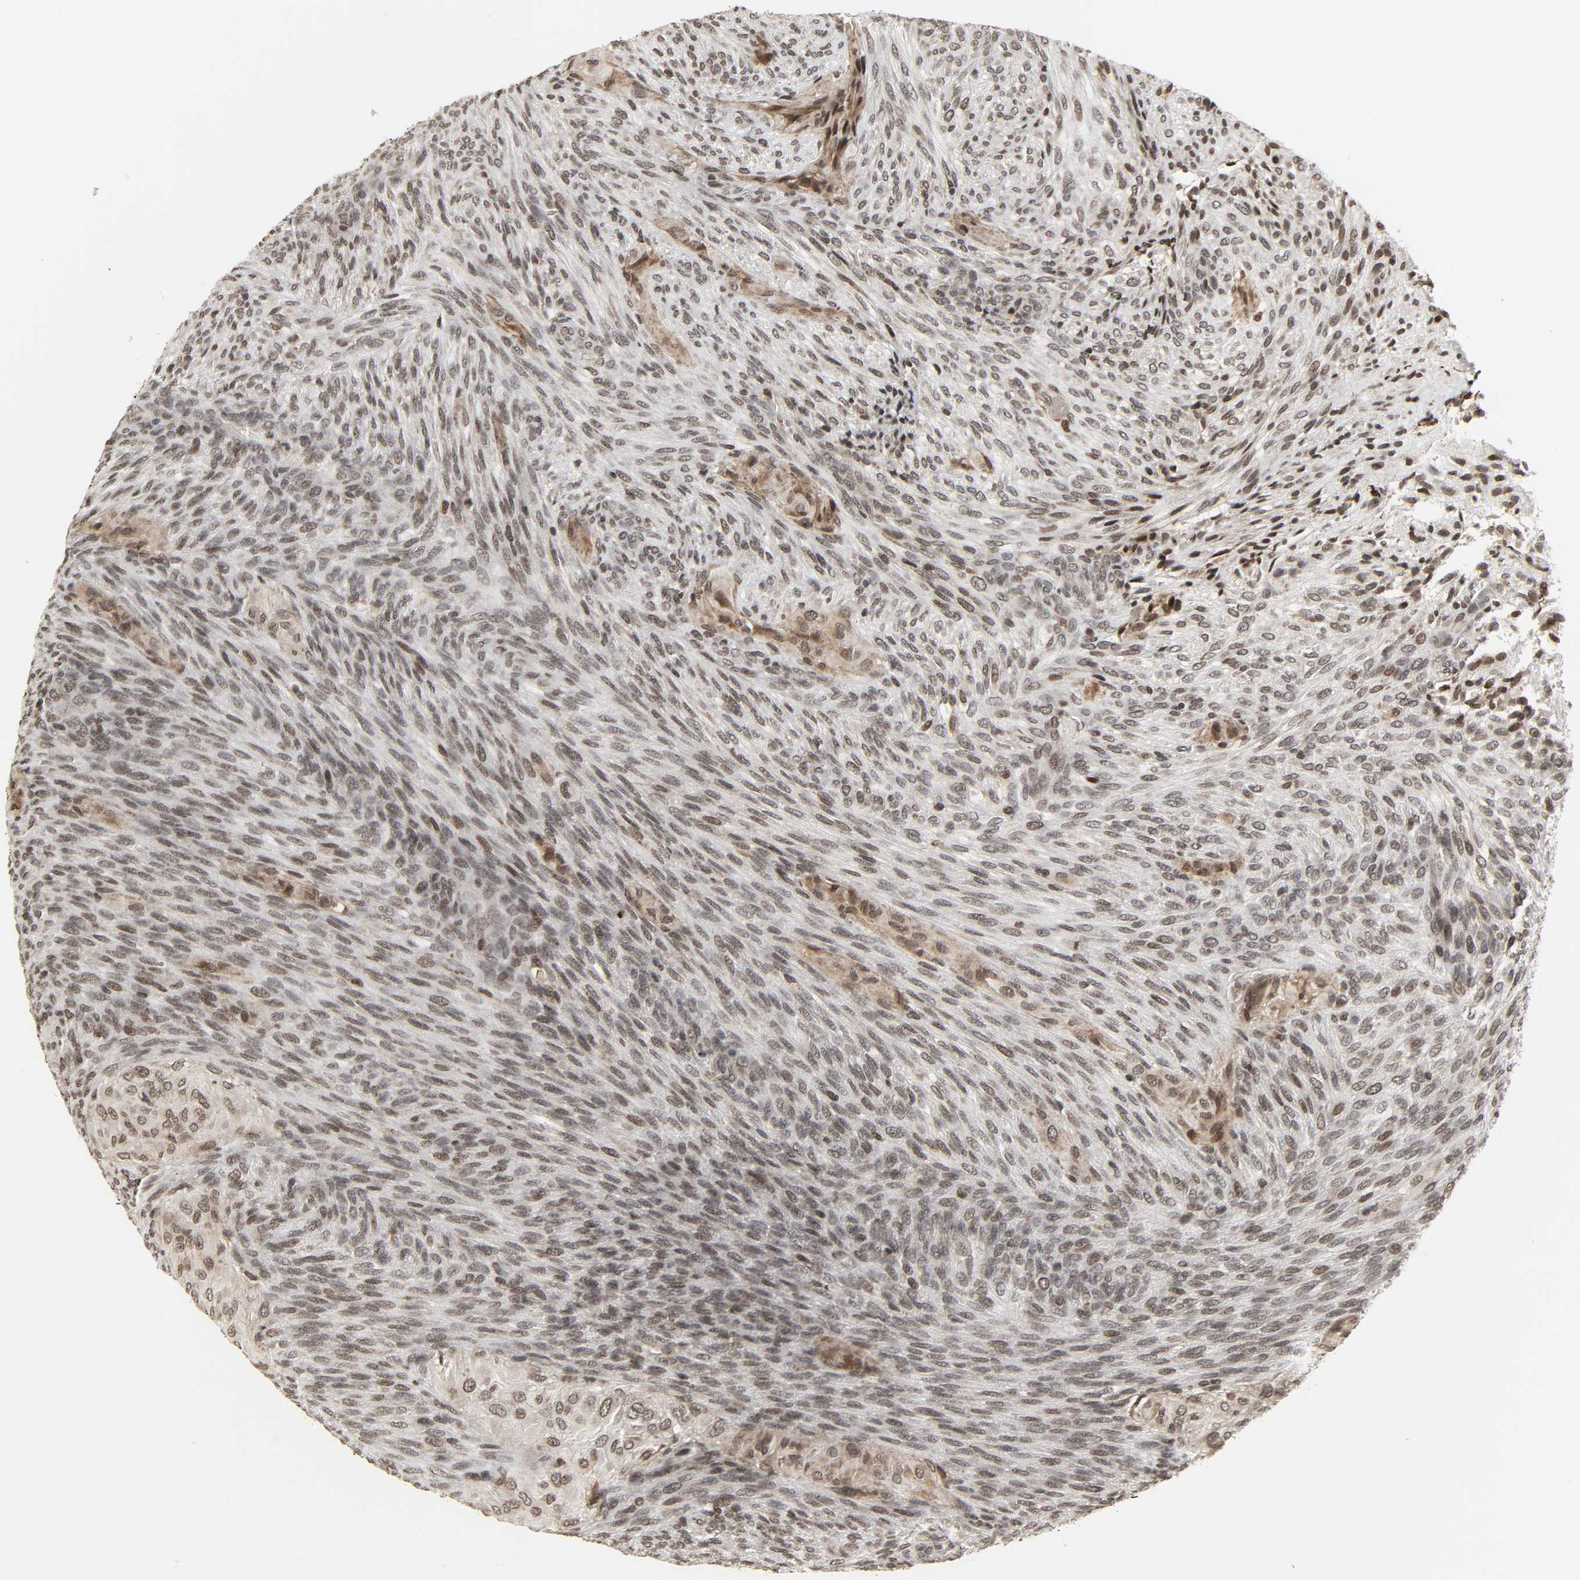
{"staining": {"intensity": "moderate", "quantity": "25%-75%", "location": "cytoplasmic/membranous,nuclear"}, "tissue": "glioma", "cell_type": "Tumor cells", "image_type": "cancer", "snomed": [{"axis": "morphology", "description": "Glioma, malignant, High grade"}, {"axis": "topography", "description": "Cerebral cortex"}], "caption": "Moderate cytoplasmic/membranous and nuclear protein positivity is appreciated in approximately 25%-75% of tumor cells in malignant glioma (high-grade).", "gene": "XRCC1", "patient": {"sex": "female", "age": 55}}